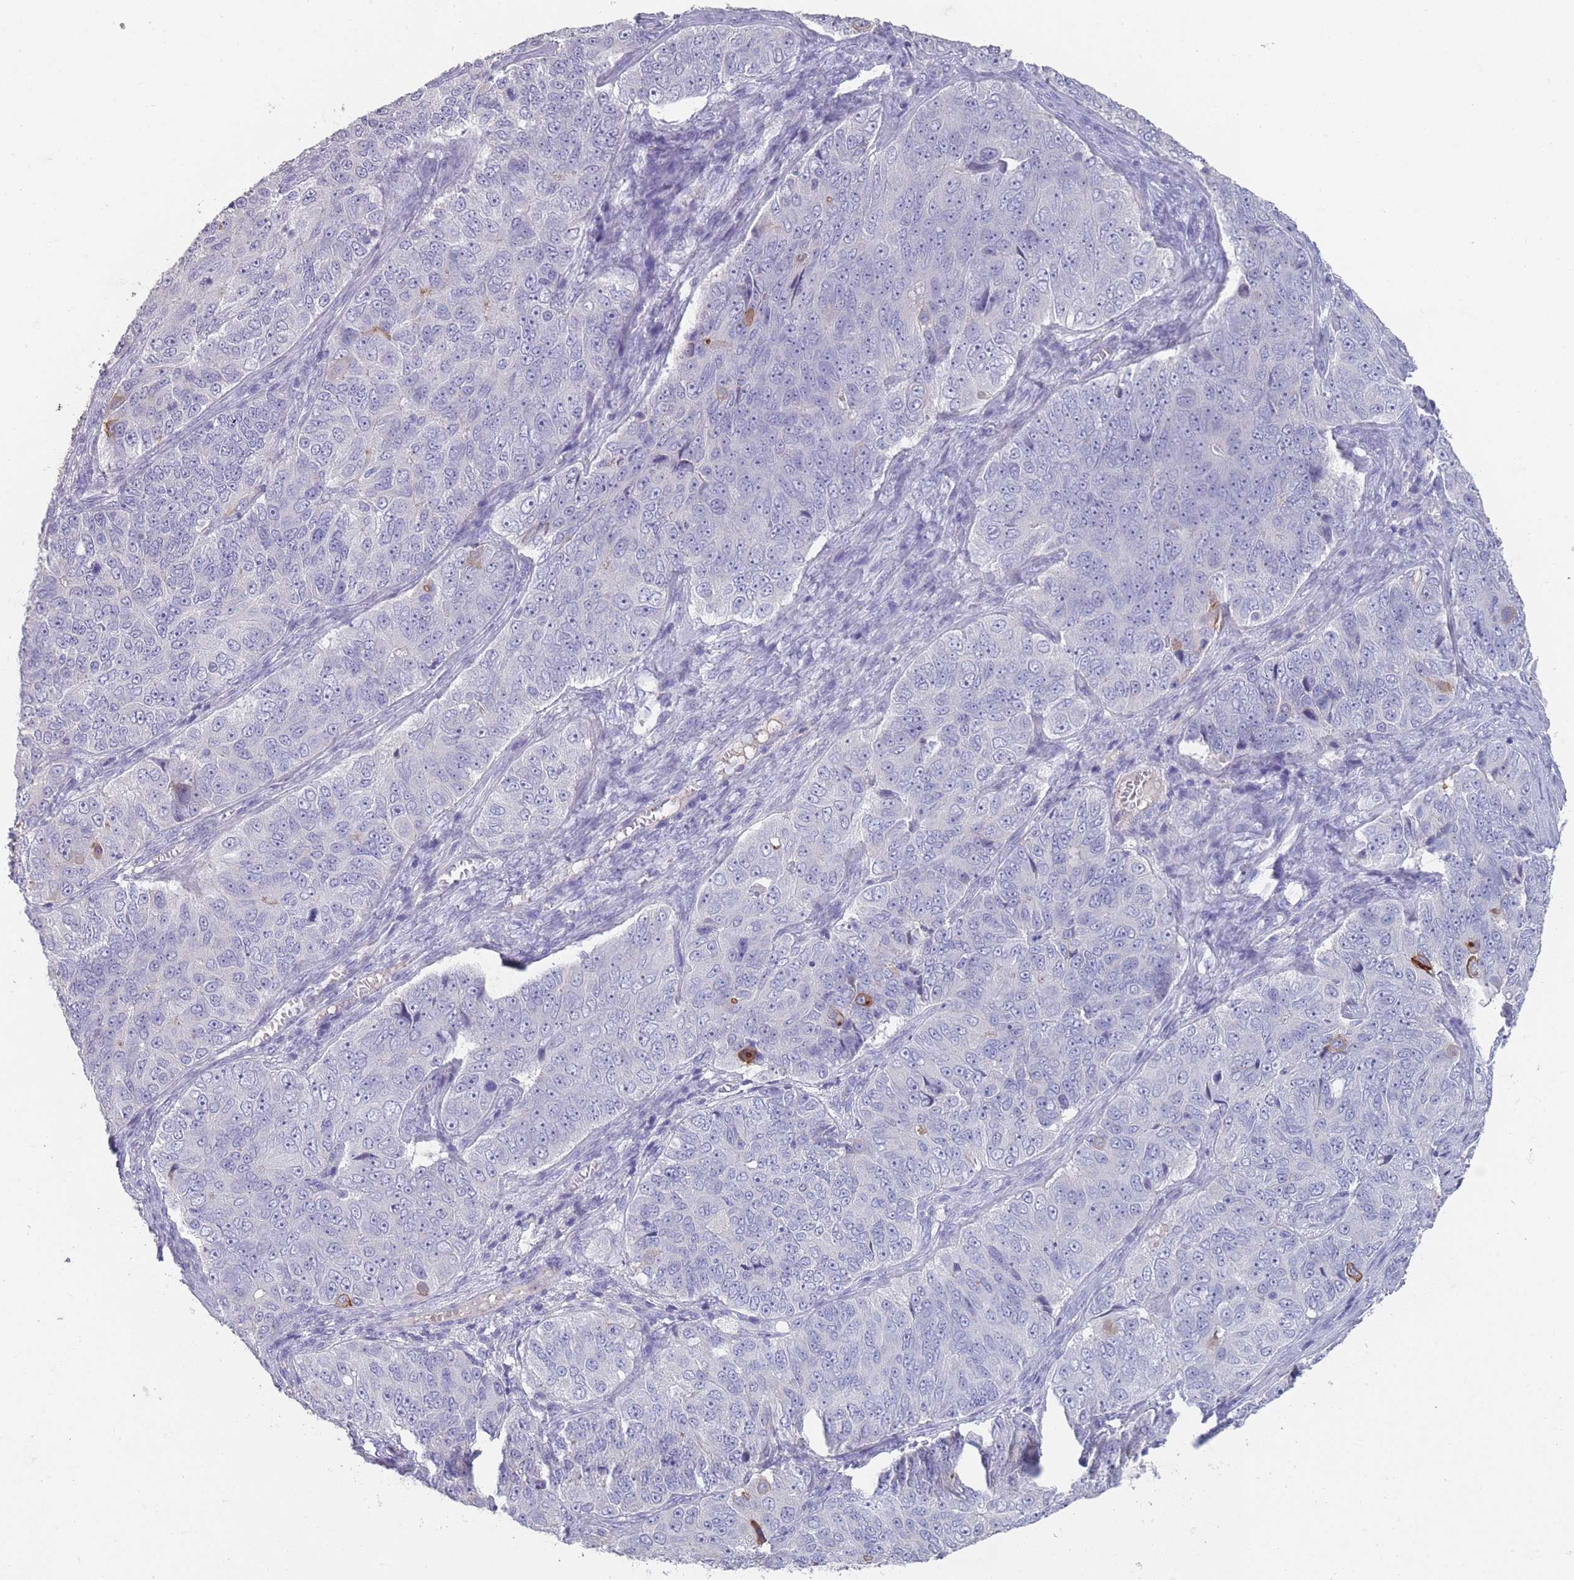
{"staining": {"intensity": "negative", "quantity": "none", "location": "none"}, "tissue": "ovarian cancer", "cell_type": "Tumor cells", "image_type": "cancer", "snomed": [{"axis": "morphology", "description": "Carcinoma, endometroid"}, {"axis": "topography", "description": "Ovary"}], "caption": "Photomicrograph shows no protein positivity in tumor cells of ovarian endometroid carcinoma tissue. (Immunohistochemistry (ihc), brightfield microscopy, high magnification).", "gene": "RHBG", "patient": {"sex": "female", "age": 51}}